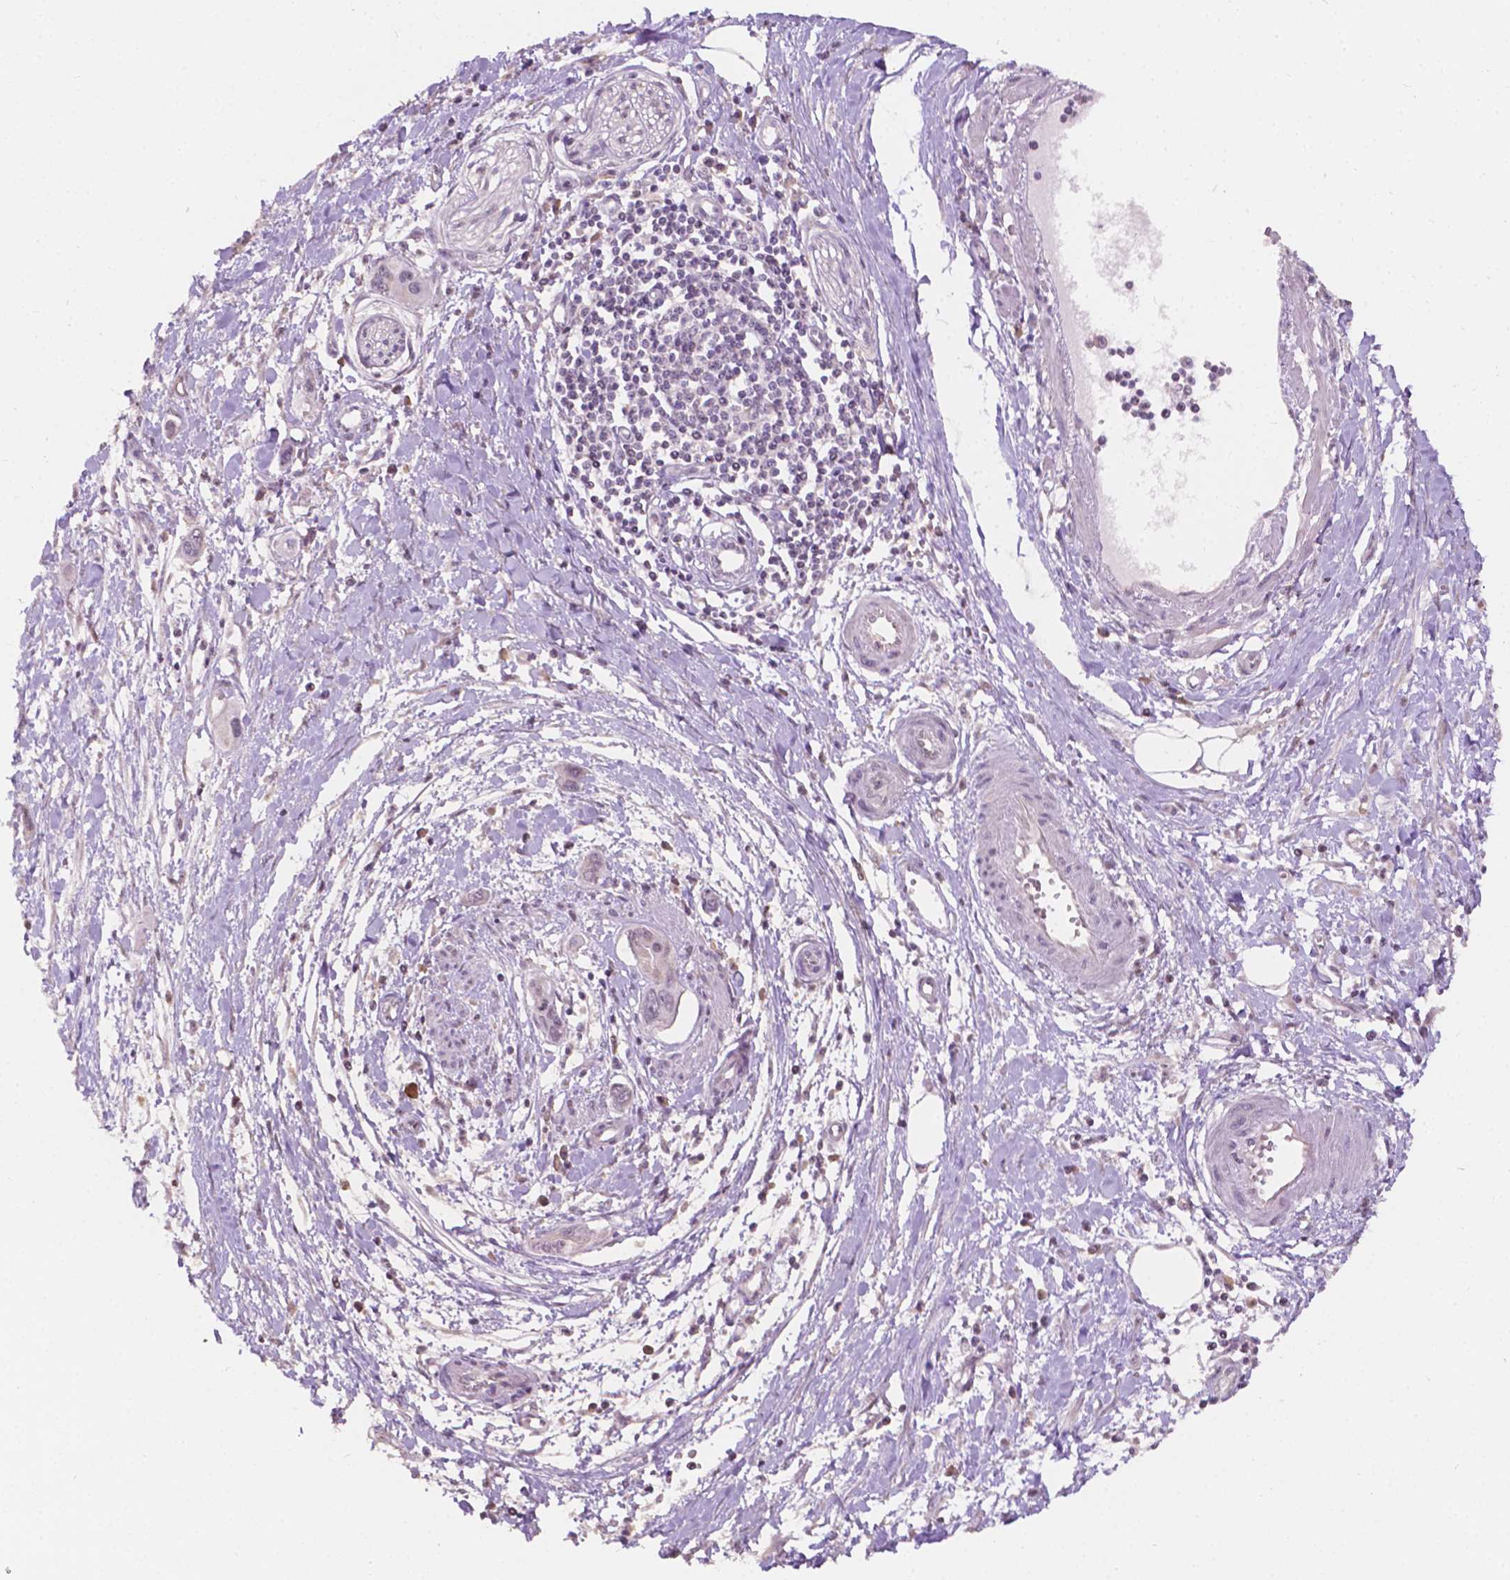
{"staining": {"intensity": "negative", "quantity": "none", "location": "none"}, "tissue": "pancreatic cancer", "cell_type": "Tumor cells", "image_type": "cancer", "snomed": [{"axis": "morphology", "description": "Adenocarcinoma, NOS"}, {"axis": "topography", "description": "Pancreas"}], "caption": "DAB (3,3'-diaminobenzidine) immunohistochemical staining of adenocarcinoma (pancreatic) exhibits no significant expression in tumor cells.", "gene": "NOS1AP", "patient": {"sex": "male", "age": 60}}